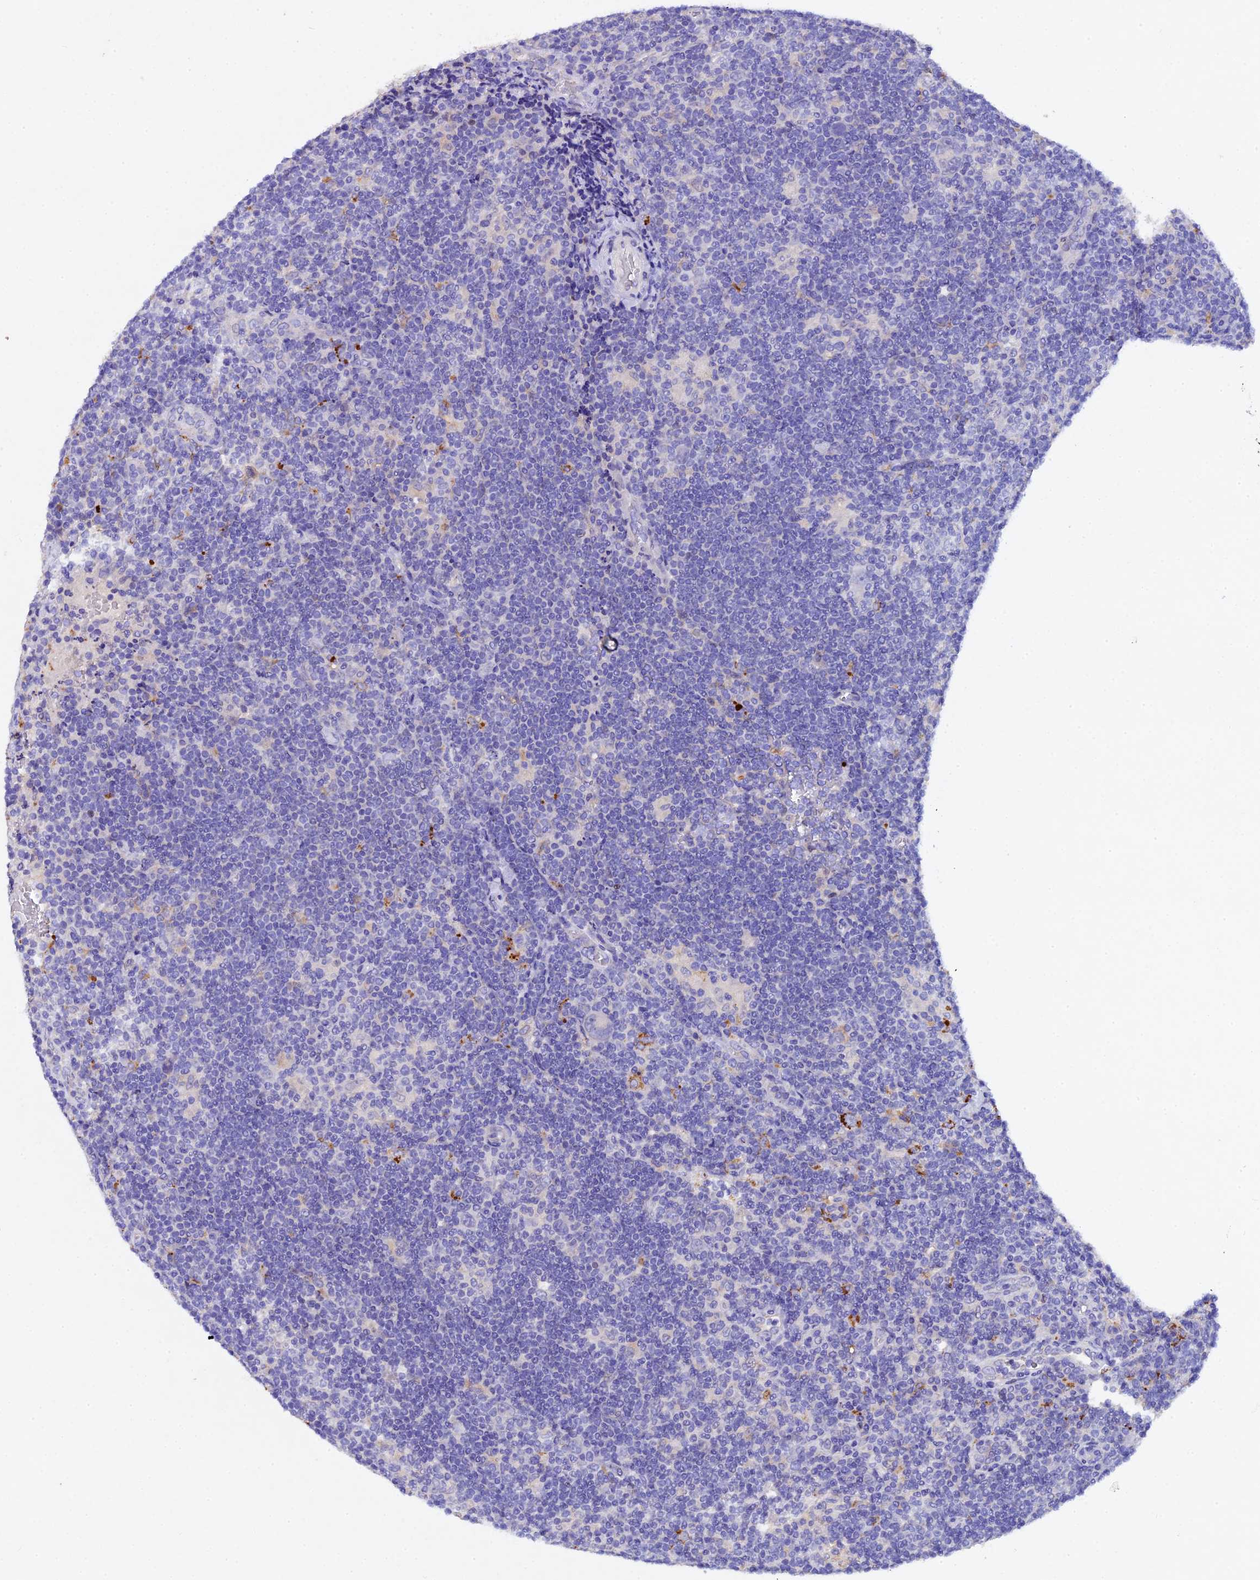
{"staining": {"intensity": "negative", "quantity": "none", "location": "none"}, "tissue": "lymphoma", "cell_type": "Tumor cells", "image_type": "cancer", "snomed": [{"axis": "morphology", "description": "Hodgkin's disease, NOS"}, {"axis": "topography", "description": "Lymph node"}], "caption": "Tumor cells show no significant expression in Hodgkin's disease. (Brightfield microscopy of DAB (3,3'-diaminobenzidine) immunohistochemistry at high magnification).", "gene": "TGDS", "patient": {"sex": "female", "age": 57}}